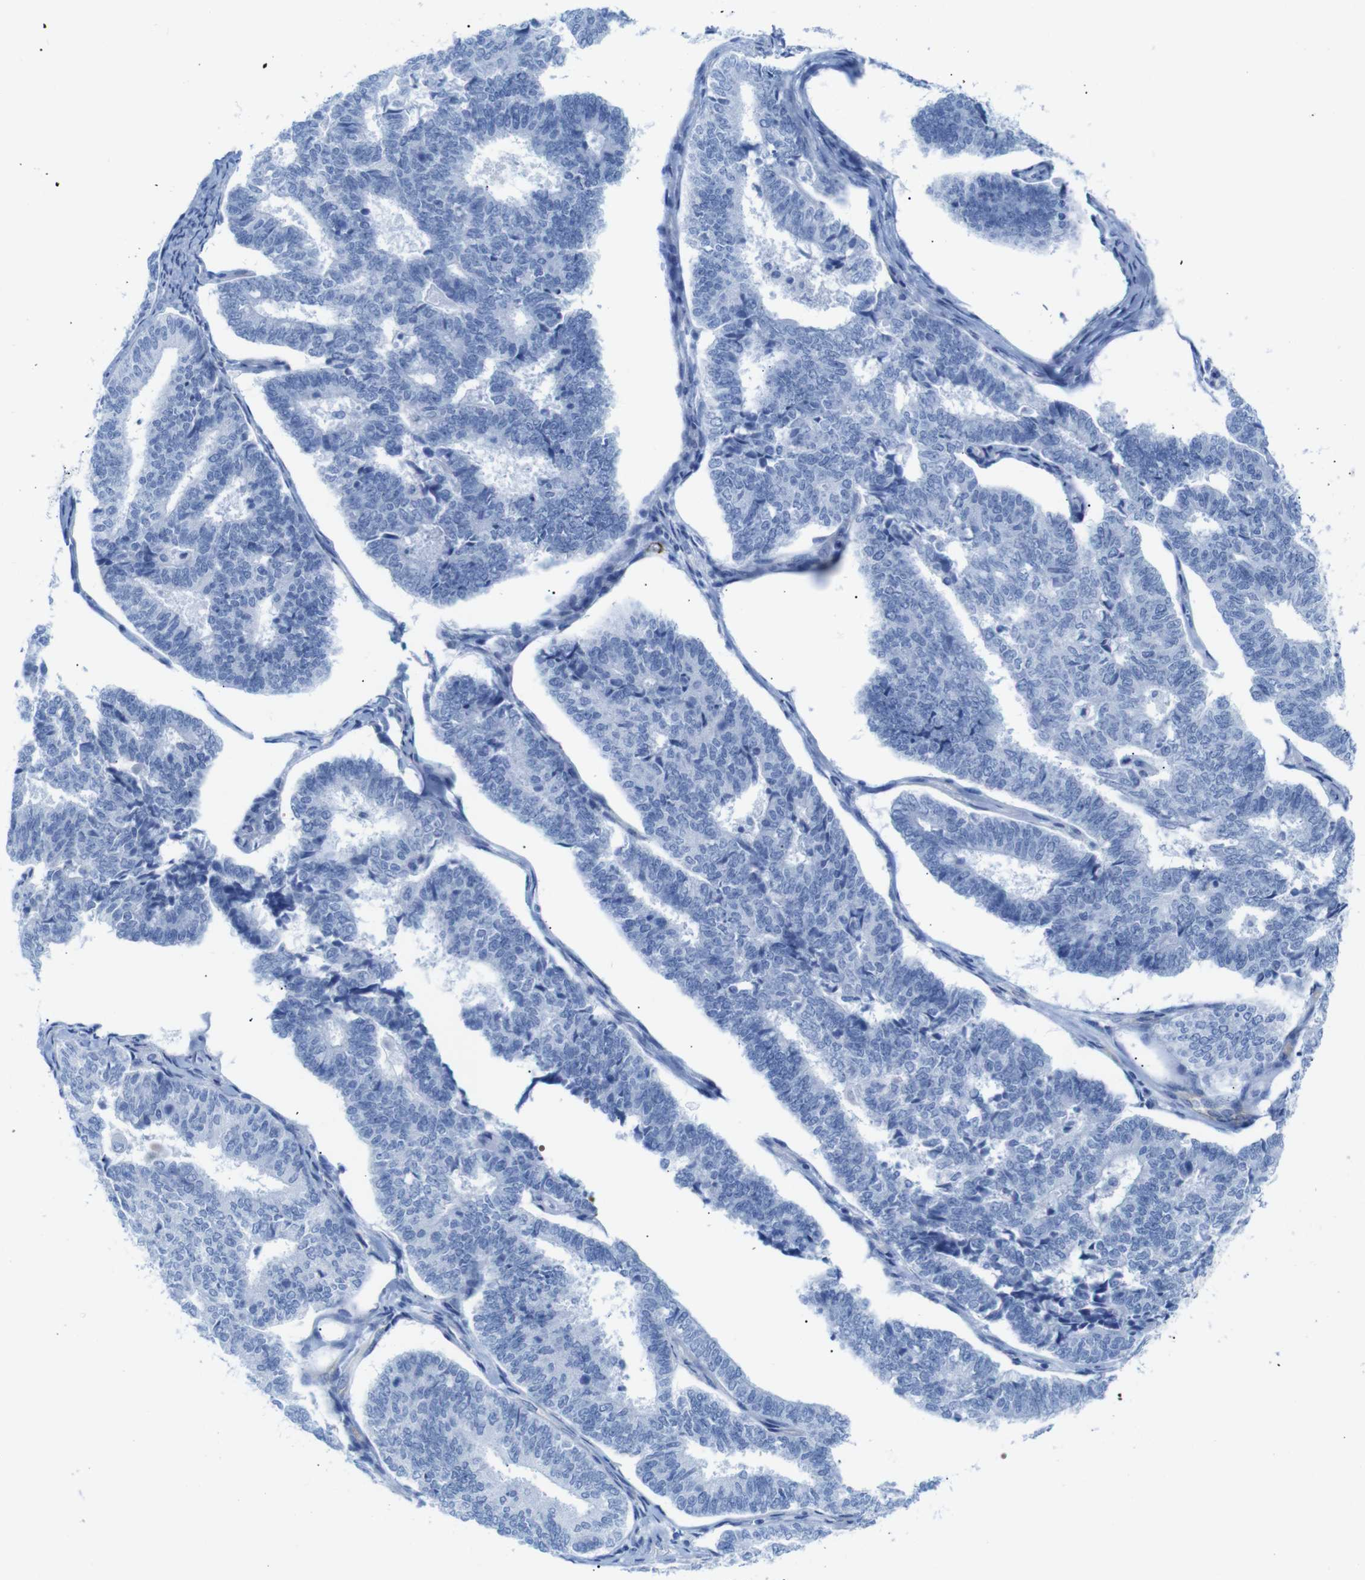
{"staining": {"intensity": "negative", "quantity": "none", "location": "none"}, "tissue": "endometrial cancer", "cell_type": "Tumor cells", "image_type": "cancer", "snomed": [{"axis": "morphology", "description": "Adenocarcinoma, NOS"}, {"axis": "topography", "description": "Endometrium"}], "caption": "Immunohistochemical staining of adenocarcinoma (endometrial) reveals no significant expression in tumor cells. (Stains: DAB IHC with hematoxylin counter stain, Microscopy: brightfield microscopy at high magnification).", "gene": "ERVMER34-1", "patient": {"sex": "female", "age": 70}}